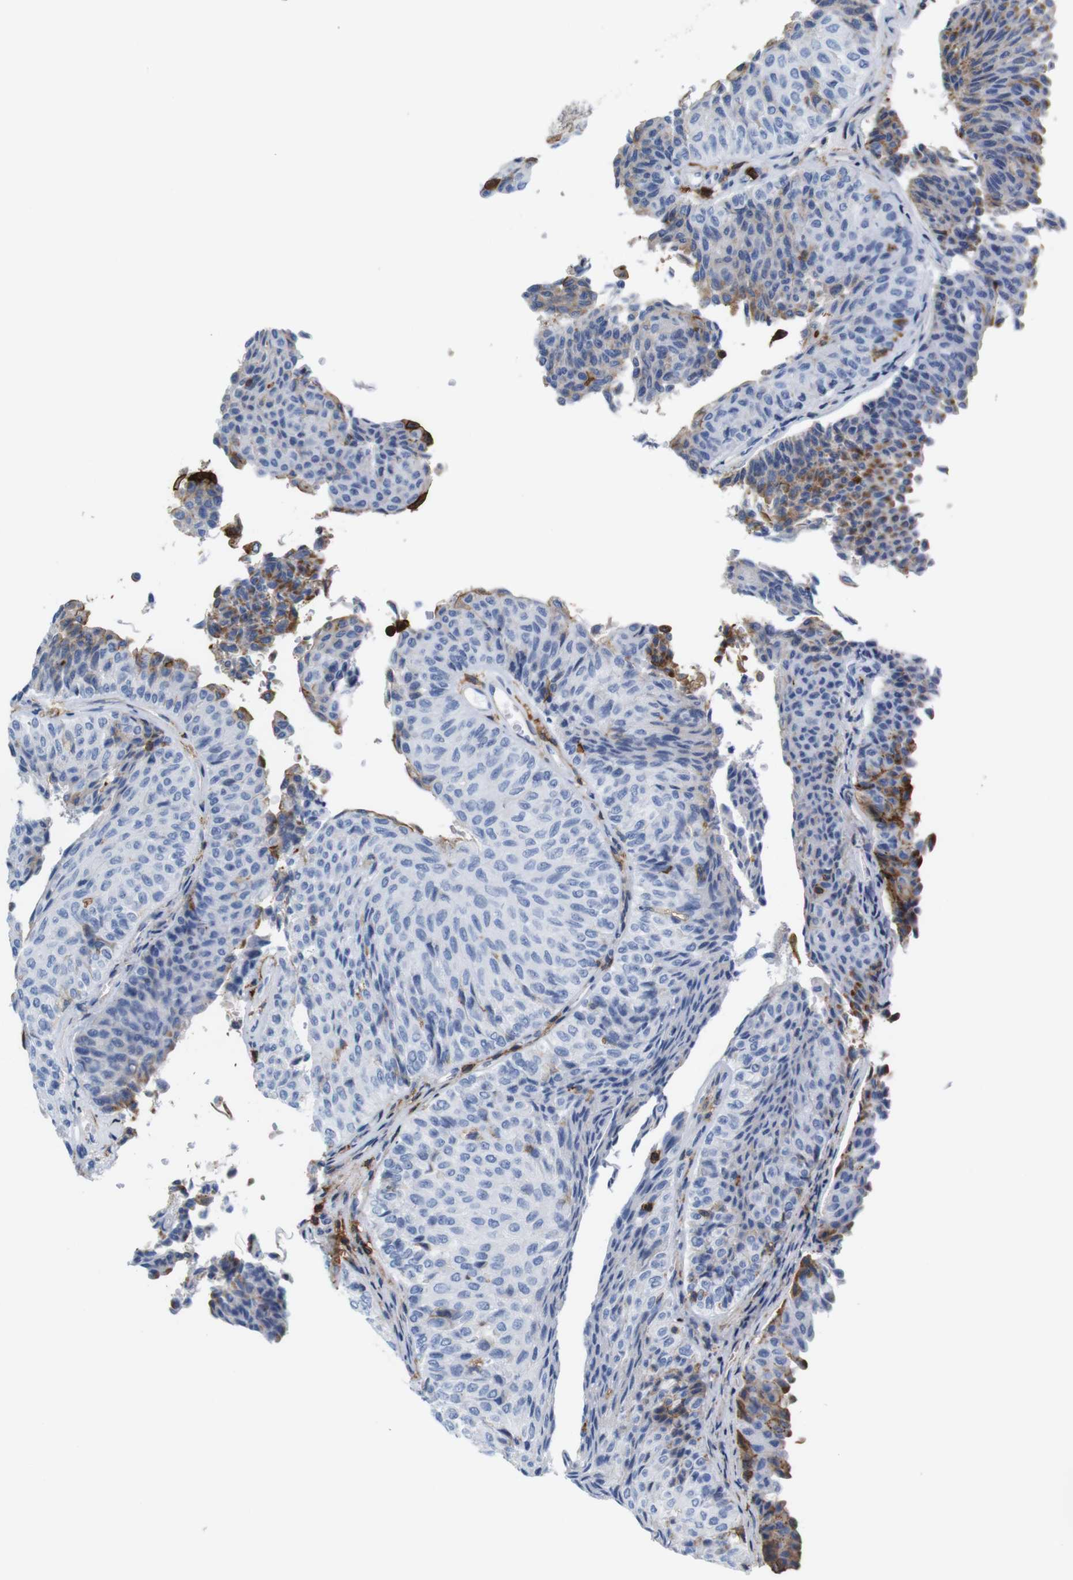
{"staining": {"intensity": "negative", "quantity": "none", "location": "none"}, "tissue": "urothelial cancer", "cell_type": "Tumor cells", "image_type": "cancer", "snomed": [{"axis": "morphology", "description": "Urothelial carcinoma, Low grade"}, {"axis": "topography", "description": "Urinary bladder"}], "caption": "IHC image of urothelial carcinoma (low-grade) stained for a protein (brown), which reveals no staining in tumor cells.", "gene": "ANXA1", "patient": {"sex": "male", "age": 78}}